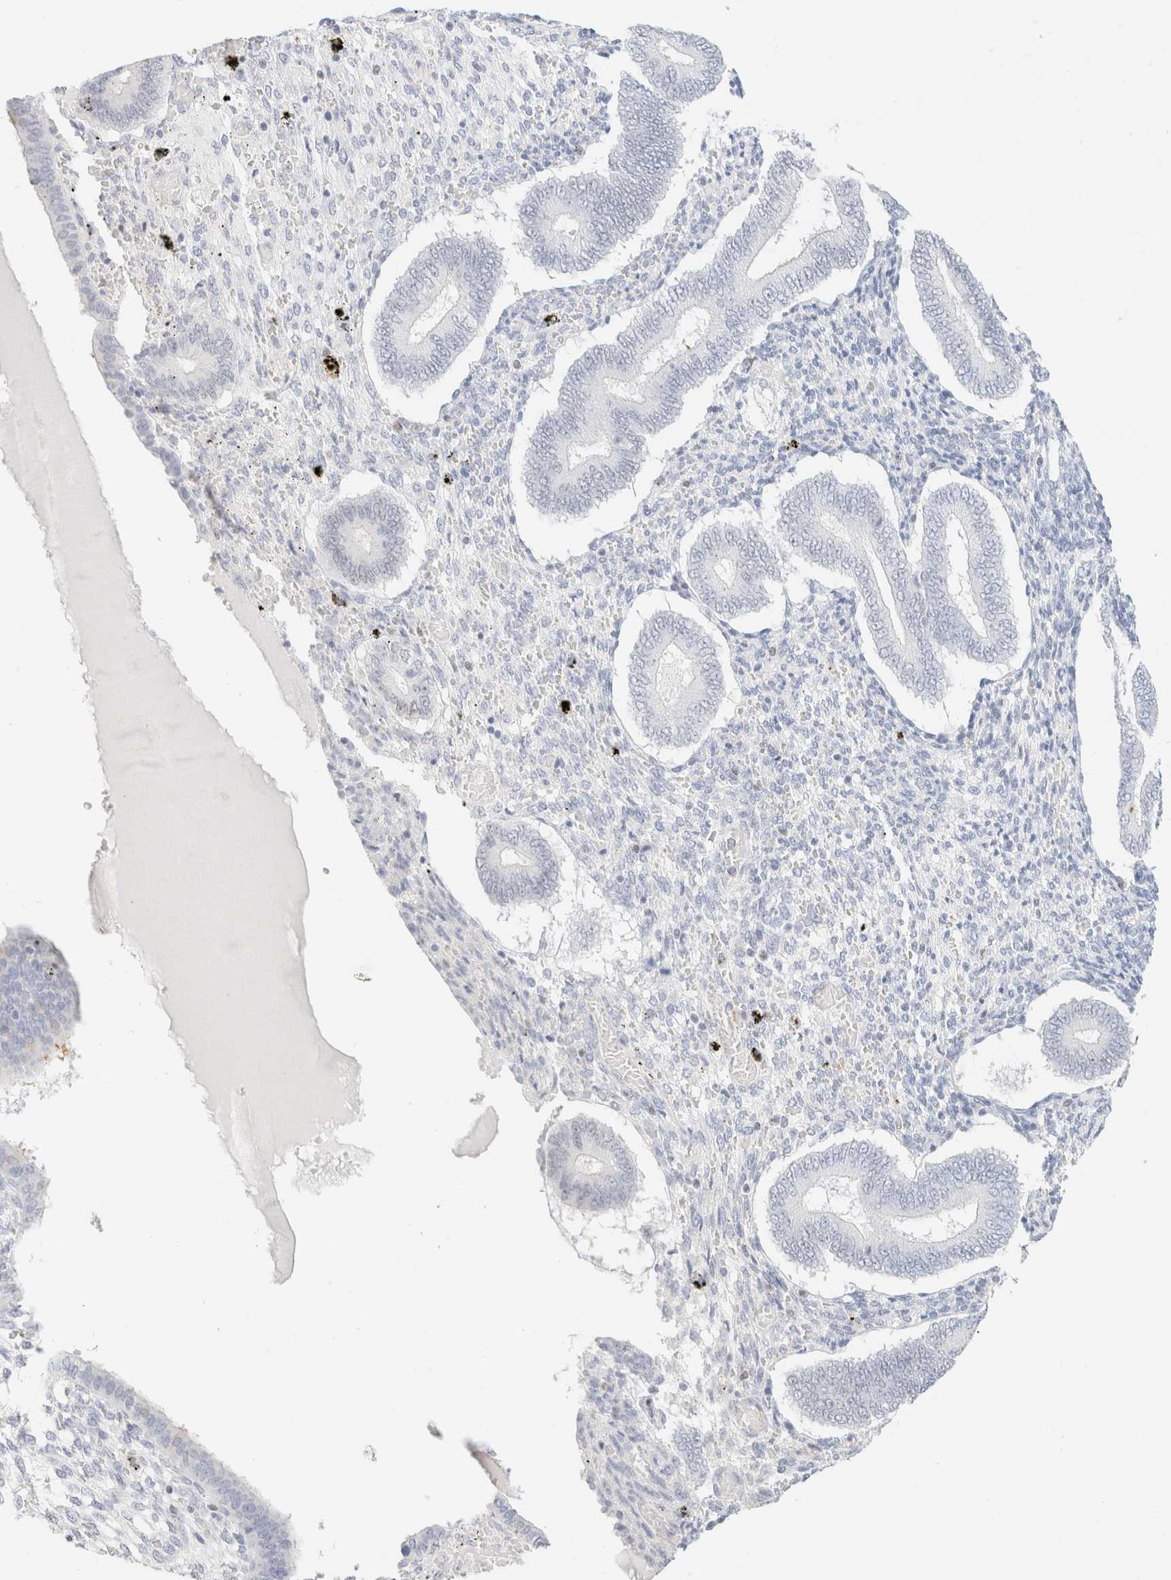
{"staining": {"intensity": "negative", "quantity": "none", "location": "none"}, "tissue": "endometrium", "cell_type": "Cells in endometrial stroma", "image_type": "normal", "snomed": [{"axis": "morphology", "description": "Normal tissue, NOS"}, {"axis": "topography", "description": "Endometrium"}], "caption": "Cells in endometrial stroma show no significant positivity in benign endometrium. (DAB immunohistochemistry with hematoxylin counter stain).", "gene": "IKZF3", "patient": {"sex": "female", "age": 42}}